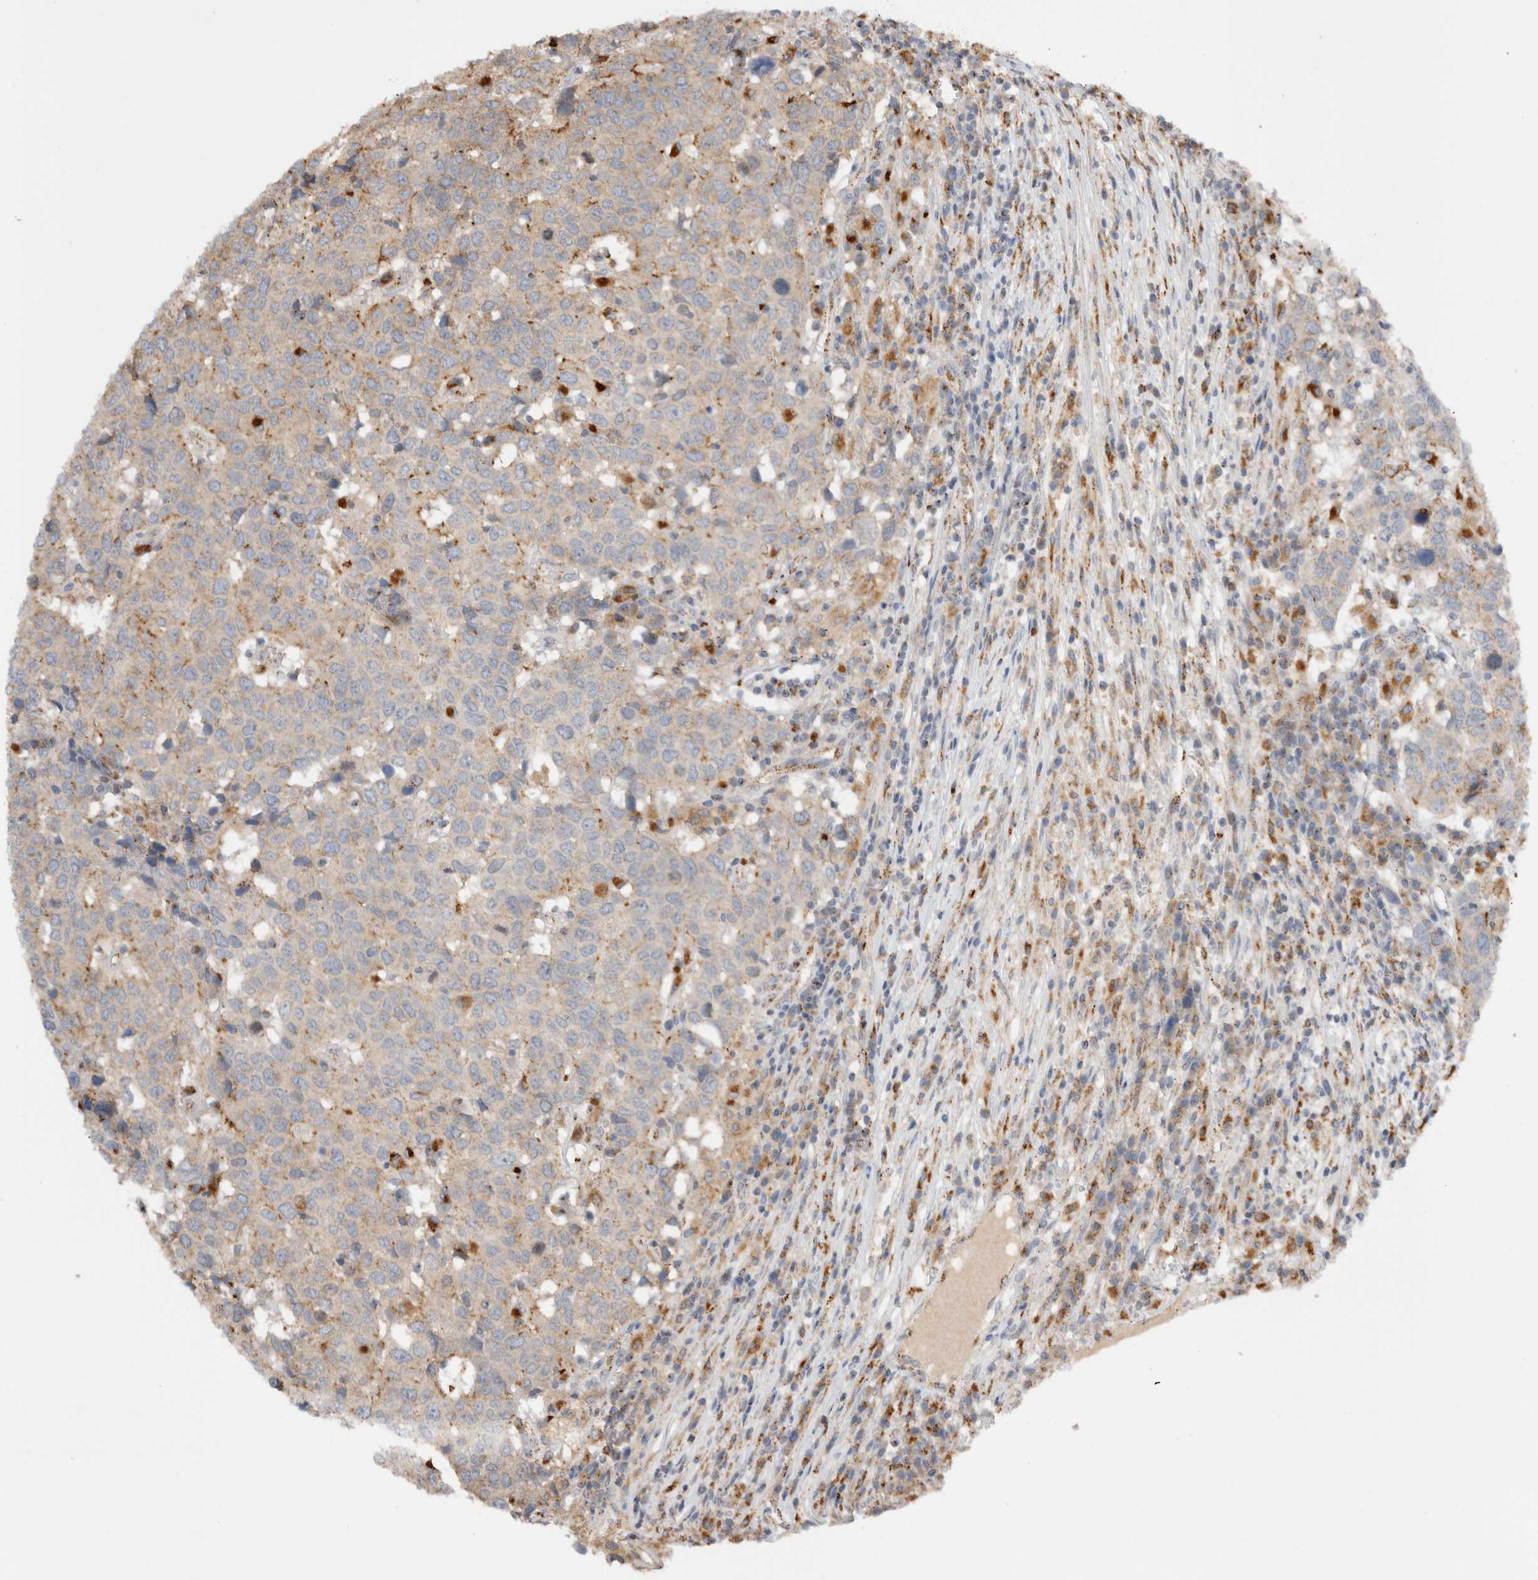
{"staining": {"intensity": "moderate", "quantity": "<25%", "location": "cytoplasmic/membranous"}, "tissue": "head and neck cancer", "cell_type": "Tumor cells", "image_type": "cancer", "snomed": [{"axis": "morphology", "description": "Squamous cell carcinoma, NOS"}, {"axis": "topography", "description": "Head-Neck"}], "caption": "DAB immunohistochemical staining of human head and neck cancer reveals moderate cytoplasmic/membranous protein staining in about <25% of tumor cells. (brown staining indicates protein expression, while blue staining denotes nuclei).", "gene": "GNS", "patient": {"sex": "male", "age": 66}}